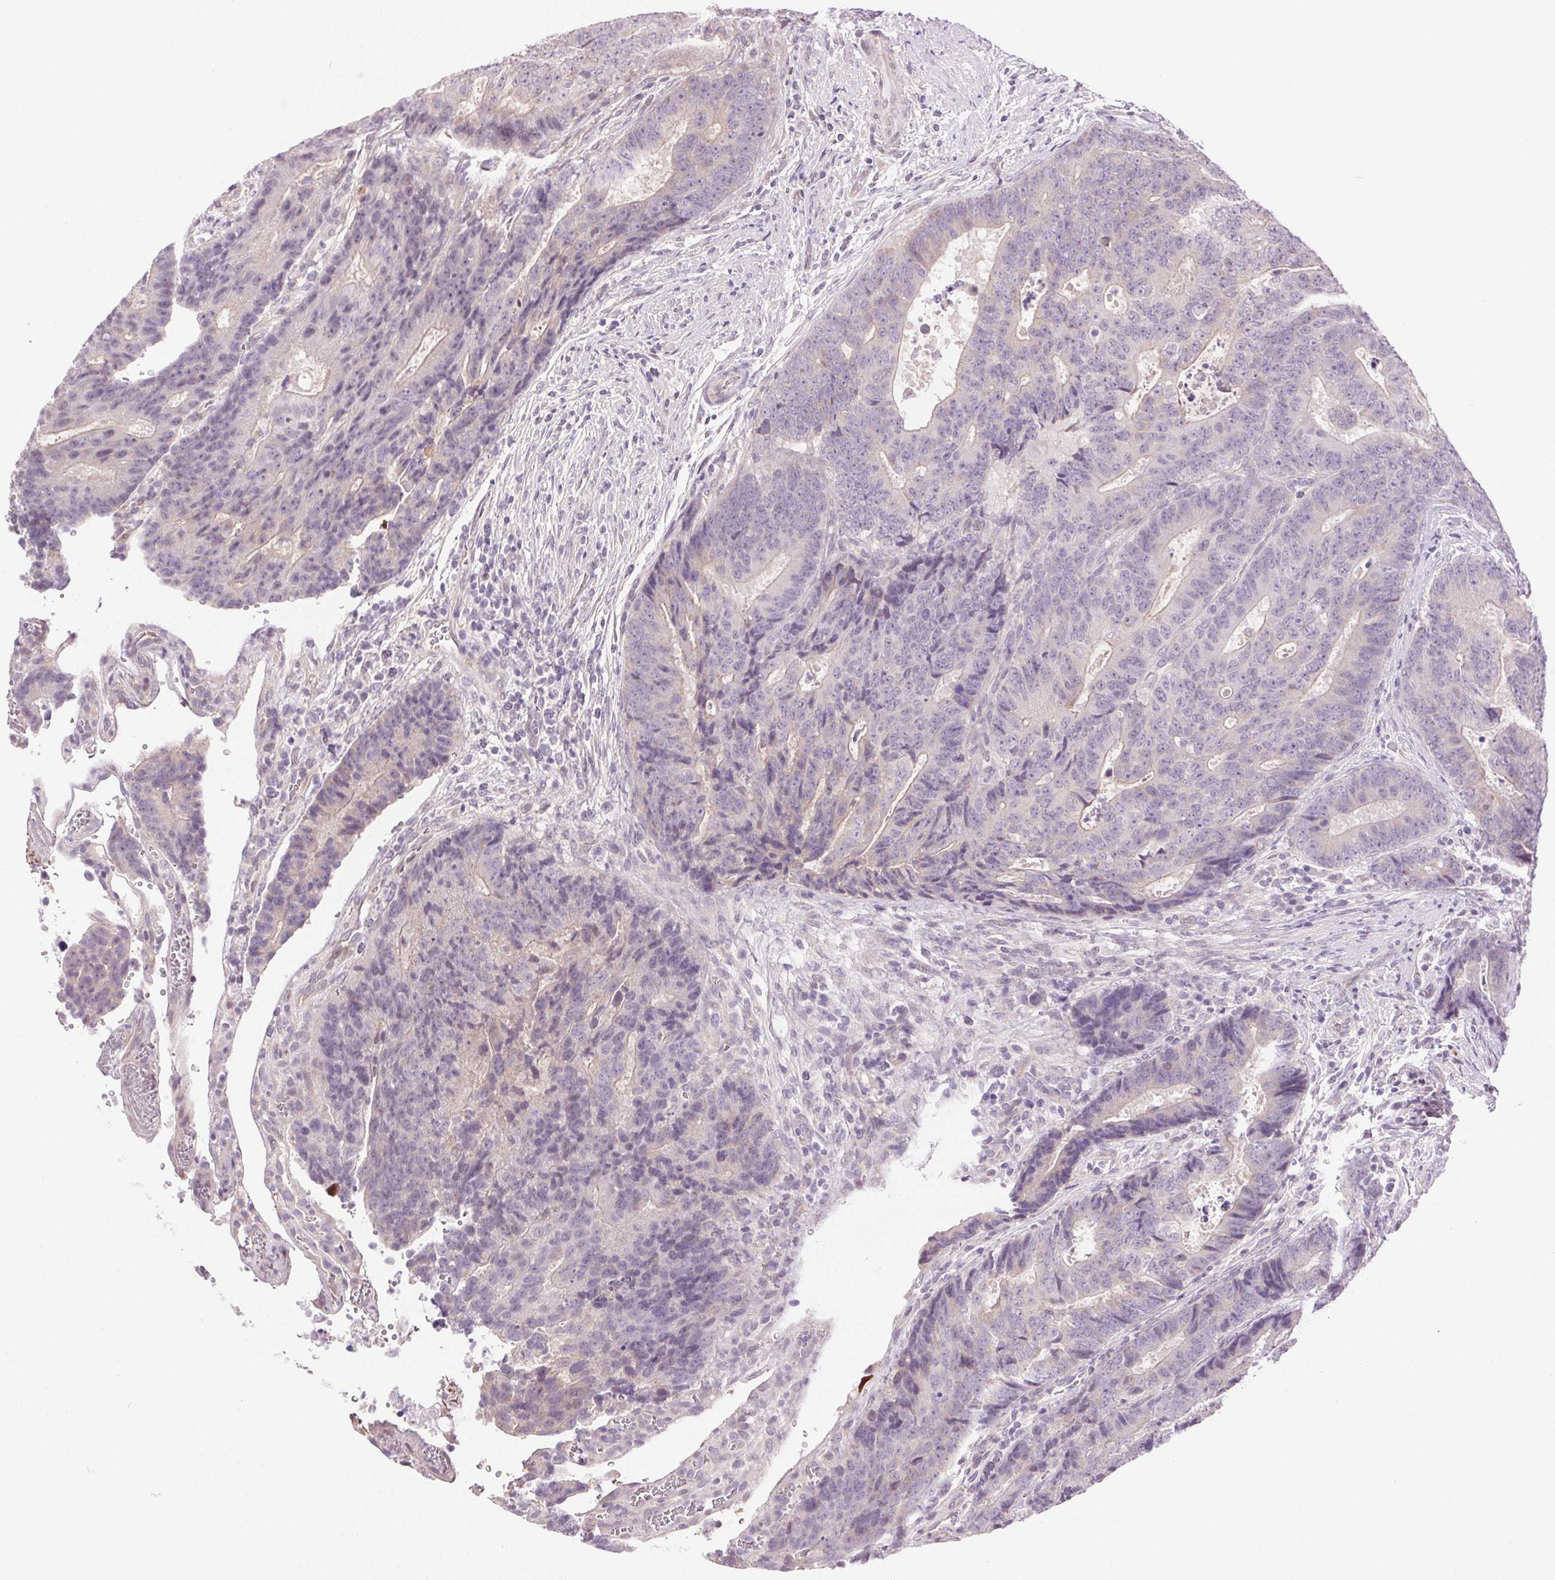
{"staining": {"intensity": "negative", "quantity": "none", "location": "none"}, "tissue": "colorectal cancer", "cell_type": "Tumor cells", "image_type": "cancer", "snomed": [{"axis": "morphology", "description": "Adenocarcinoma, NOS"}, {"axis": "topography", "description": "Colon"}], "caption": "This is an IHC image of colorectal adenocarcinoma. There is no expression in tumor cells.", "gene": "SYT11", "patient": {"sex": "female", "age": 48}}